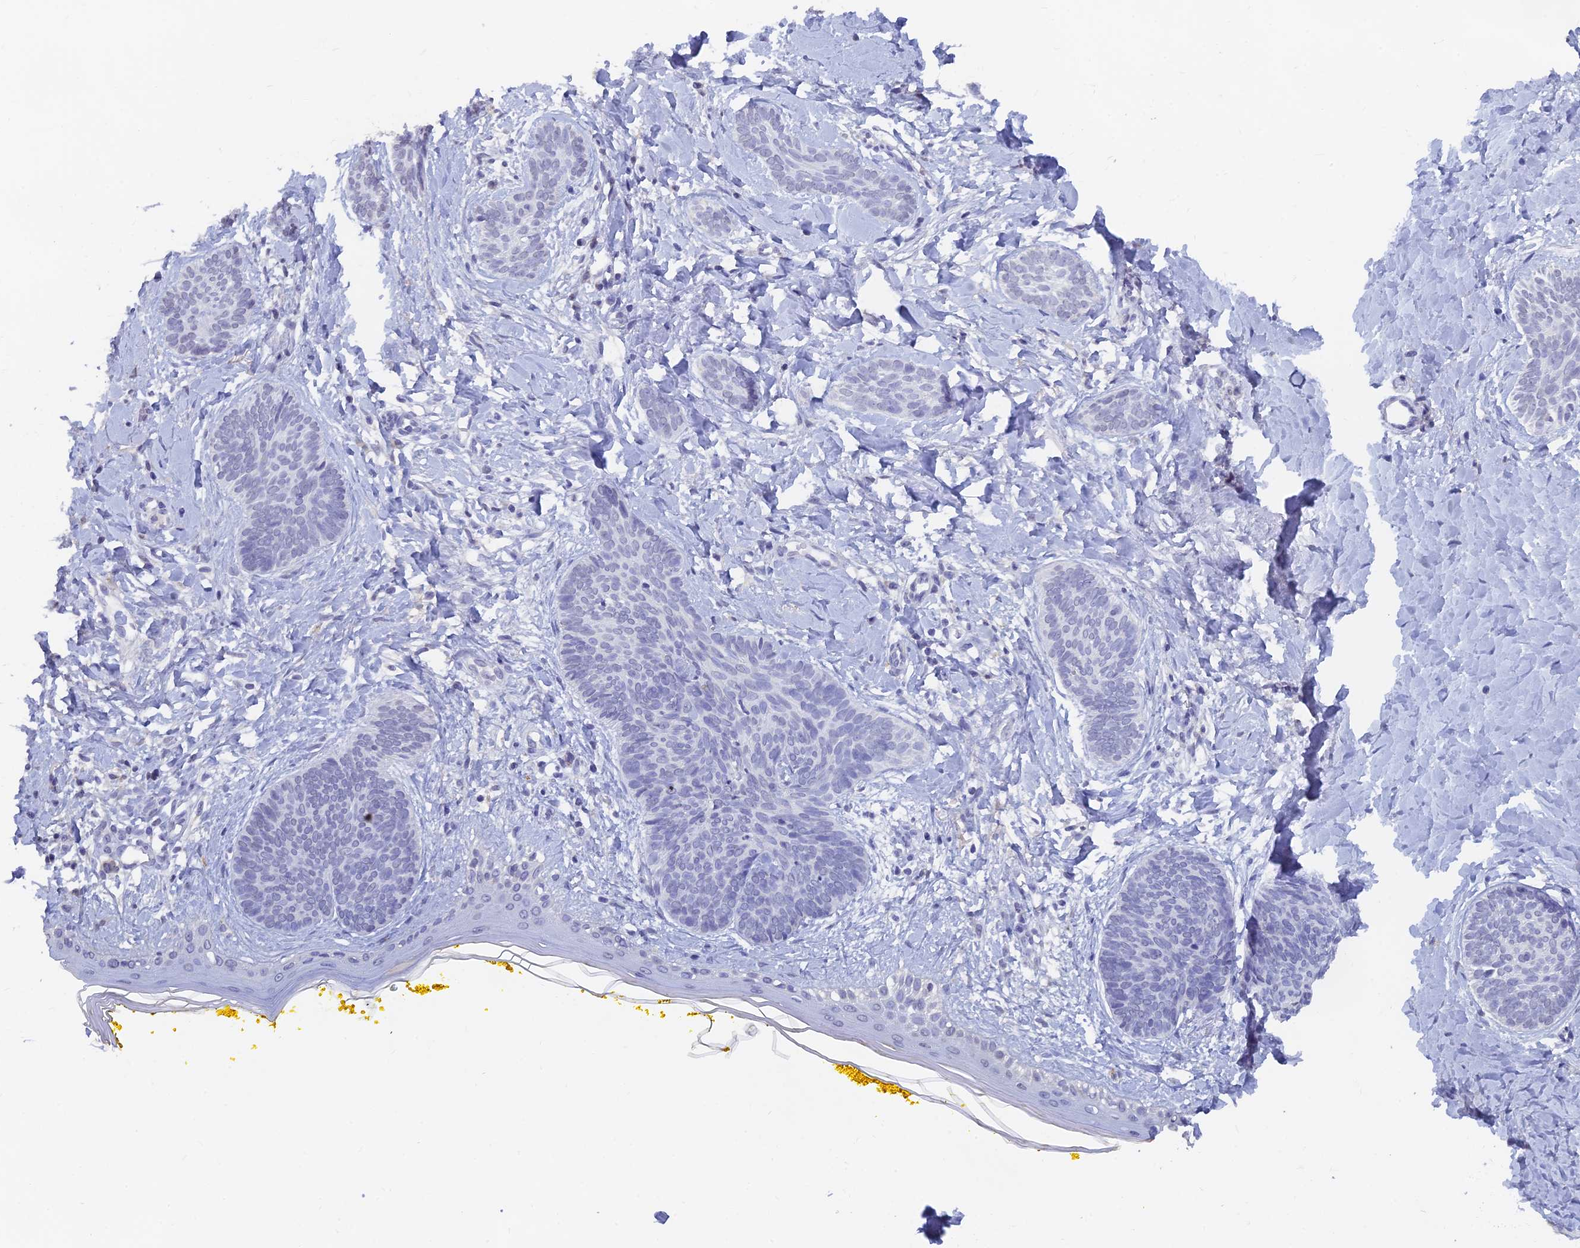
{"staining": {"intensity": "negative", "quantity": "none", "location": "none"}, "tissue": "skin cancer", "cell_type": "Tumor cells", "image_type": "cancer", "snomed": [{"axis": "morphology", "description": "Basal cell carcinoma"}, {"axis": "topography", "description": "Skin"}], "caption": "The photomicrograph shows no staining of tumor cells in basal cell carcinoma (skin).", "gene": "LRIF1", "patient": {"sex": "female", "age": 81}}